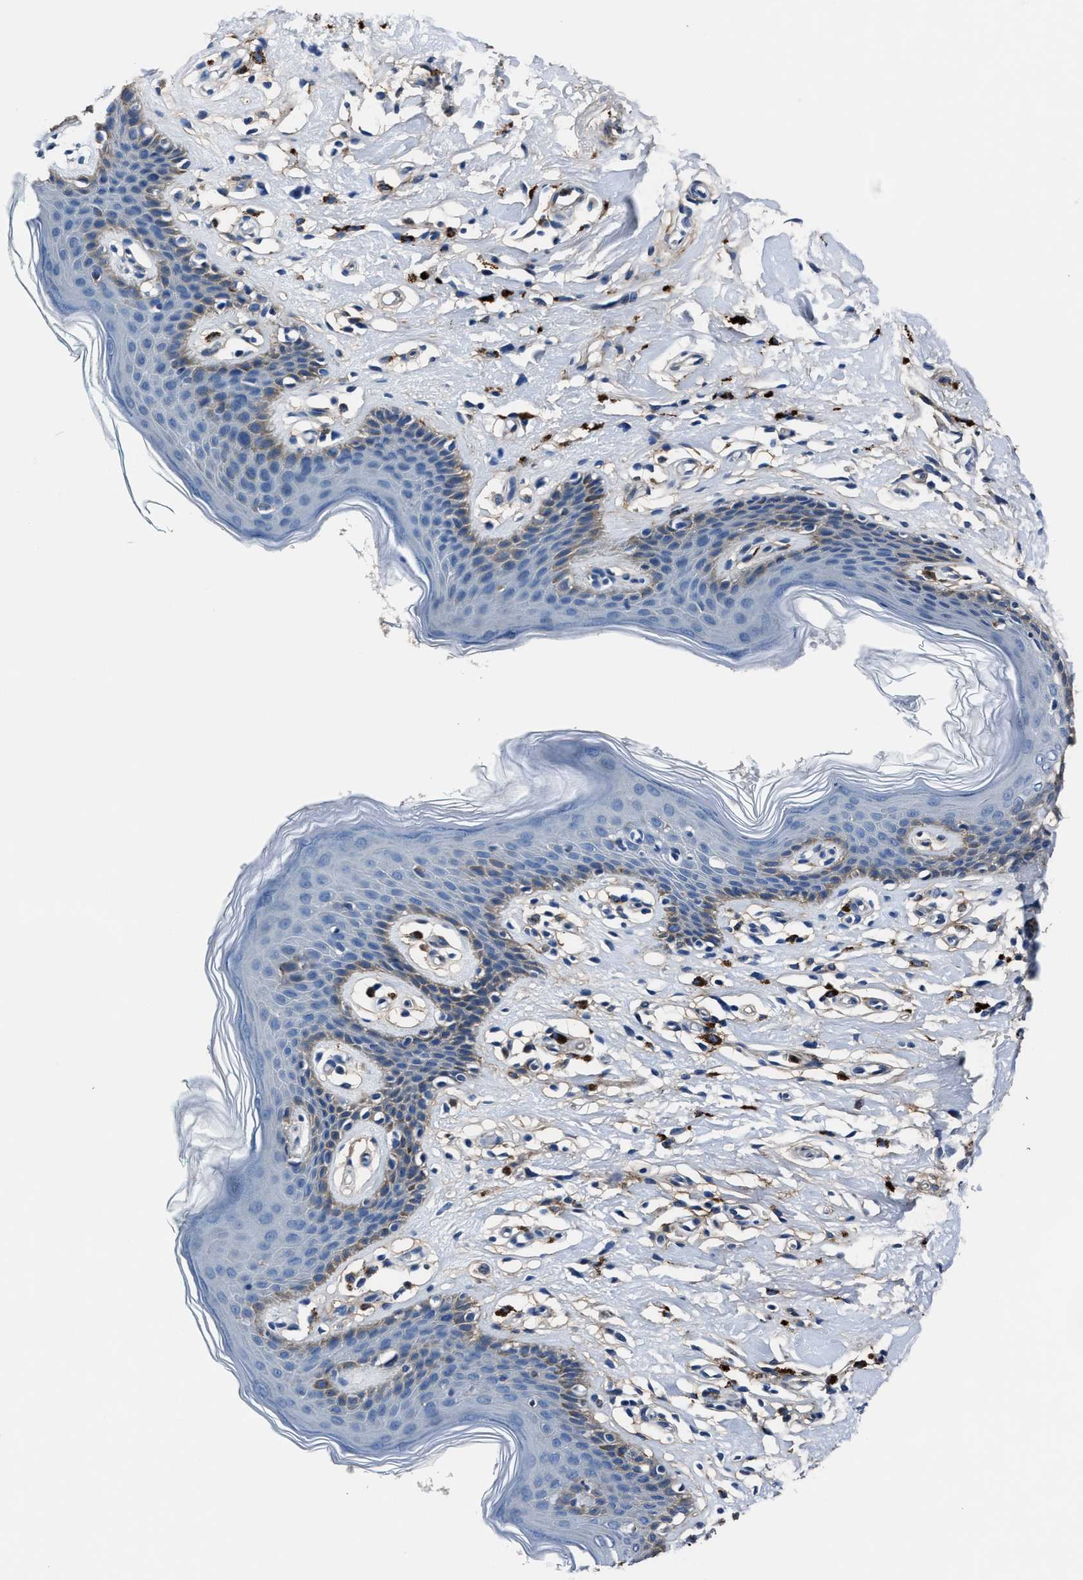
{"staining": {"intensity": "weak", "quantity": "<25%", "location": "cytoplasmic/membranous"}, "tissue": "skin", "cell_type": "Epidermal cells", "image_type": "normal", "snomed": [{"axis": "morphology", "description": "Normal tissue, NOS"}, {"axis": "topography", "description": "Vulva"}], "caption": "The image shows no staining of epidermal cells in unremarkable skin.", "gene": "FGL2", "patient": {"sex": "female", "age": 66}}